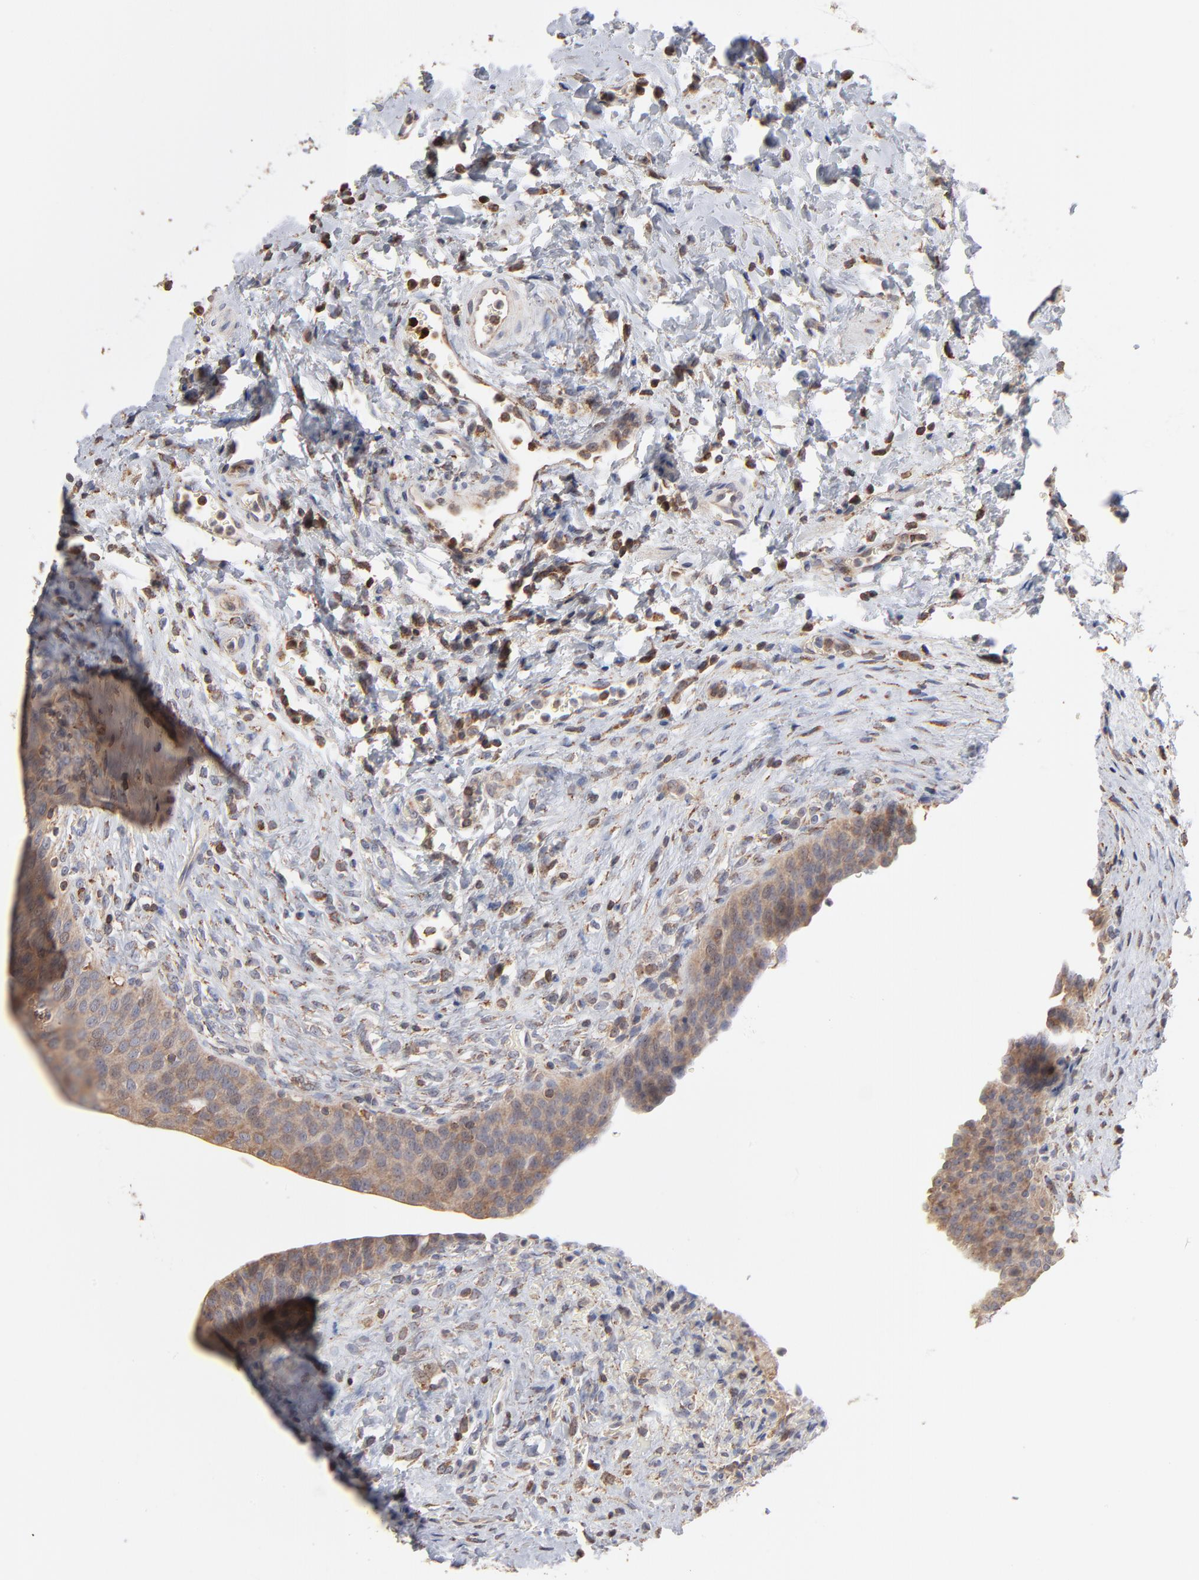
{"staining": {"intensity": "moderate", "quantity": ">75%", "location": "cytoplasmic/membranous"}, "tissue": "urinary bladder", "cell_type": "Urothelial cells", "image_type": "normal", "snomed": [{"axis": "morphology", "description": "Normal tissue, NOS"}, {"axis": "morphology", "description": "Dysplasia, NOS"}, {"axis": "topography", "description": "Urinary bladder"}], "caption": "Immunohistochemistry micrograph of normal urinary bladder: urinary bladder stained using immunohistochemistry shows medium levels of moderate protein expression localized specifically in the cytoplasmic/membranous of urothelial cells, appearing as a cytoplasmic/membranous brown color.", "gene": "RNF213", "patient": {"sex": "male", "age": 35}}